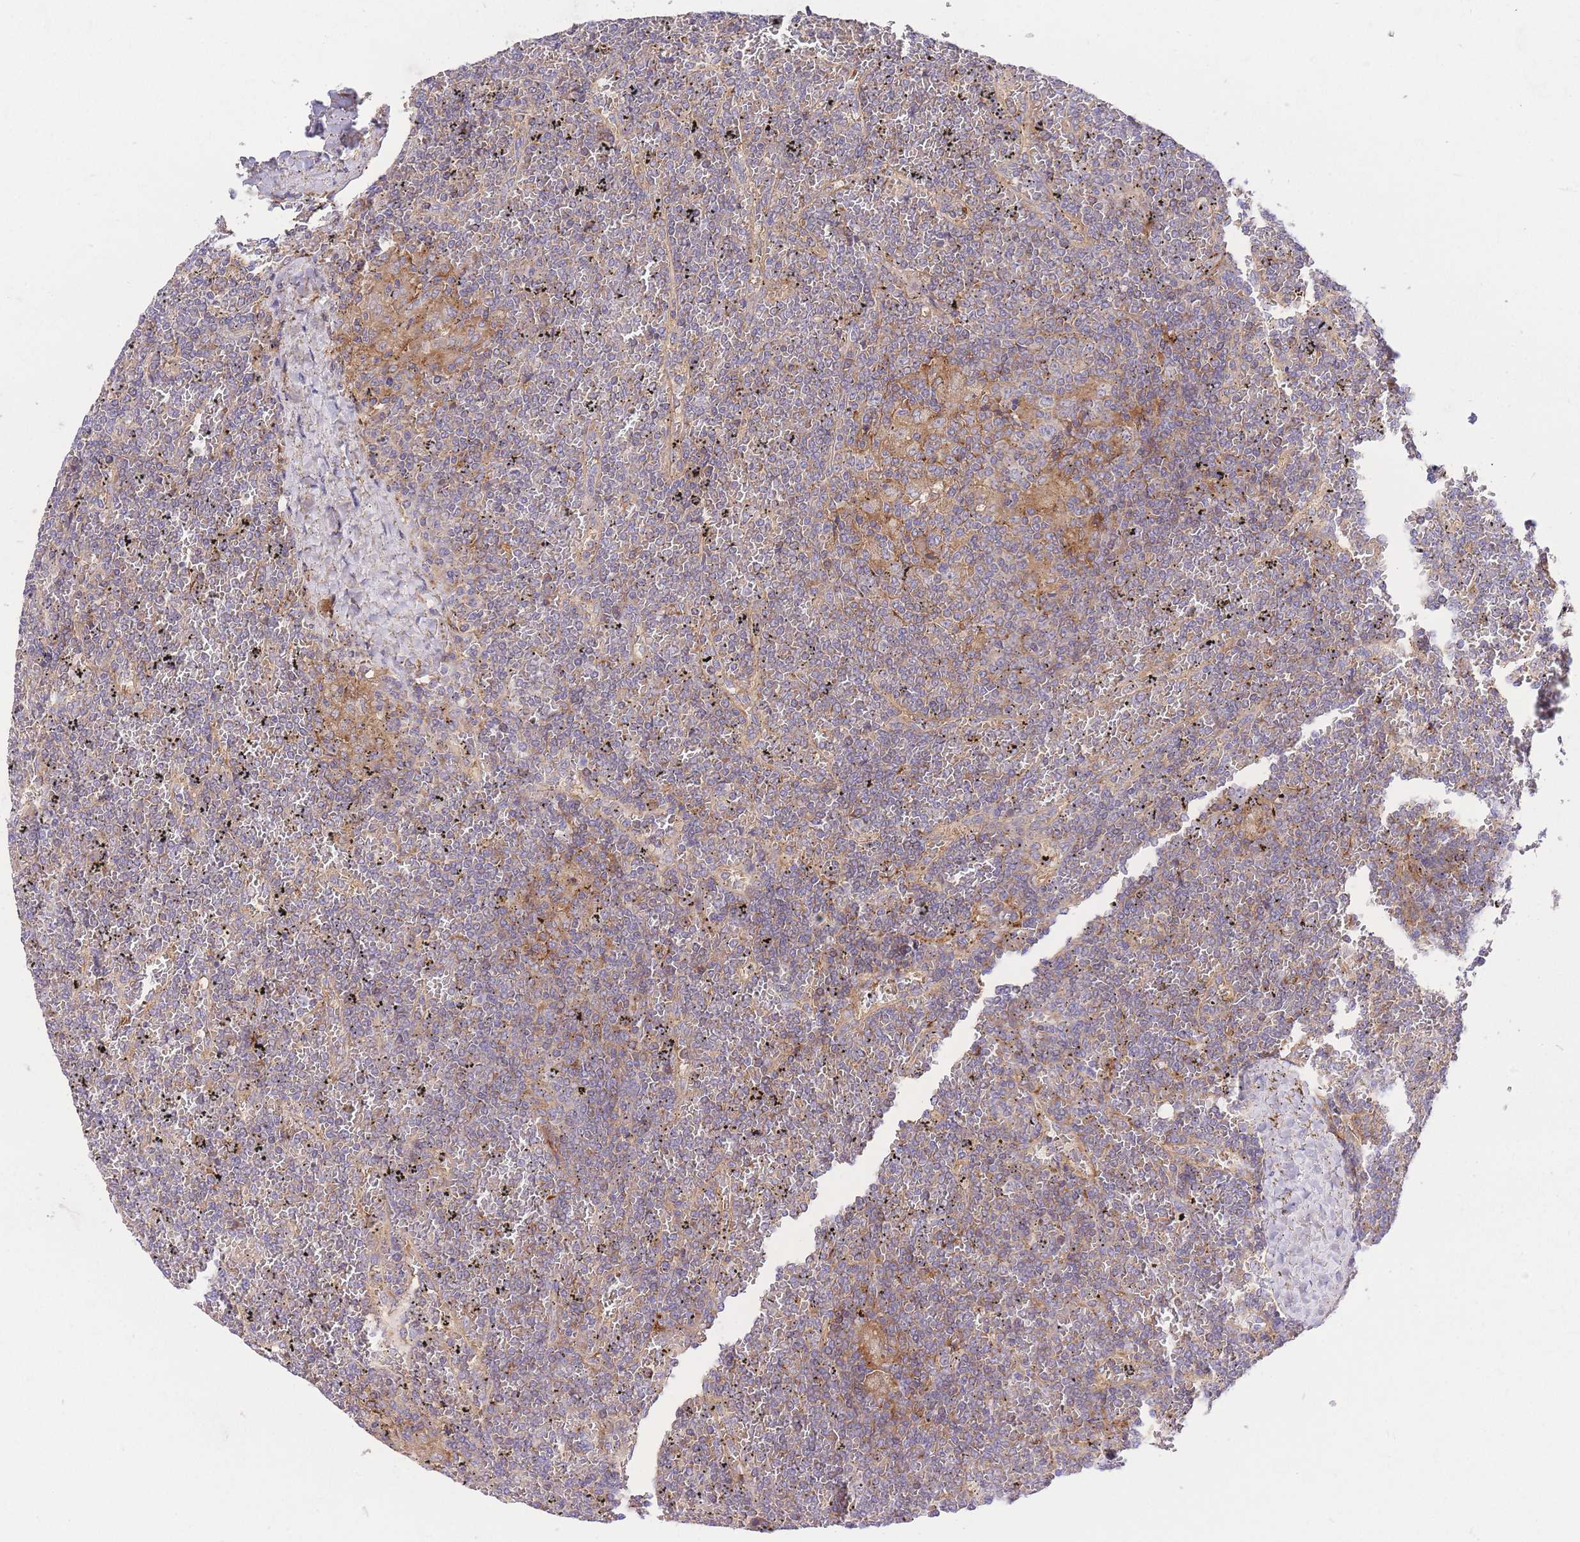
{"staining": {"intensity": "weak", "quantity": "25%-75%", "location": "cytoplasmic/membranous"}, "tissue": "lymphoma", "cell_type": "Tumor cells", "image_type": "cancer", "snomed": [{"axis": "morphology", "description": "Malignant lymphoma, non-Hodgkin's type, Low grade"}, {"axis": "topography", "description": "Spleen"}], "caption": "Brown immunohistochemical staining in human low-grade malignant lymphoma, non-Hodgkin's type demonstrates weak cytoplasmic/membranous staining in approximately 25%-75% of tumor cells.", "gene": "INSYN2B", "patient": {"sex": "female", "age": 19}}